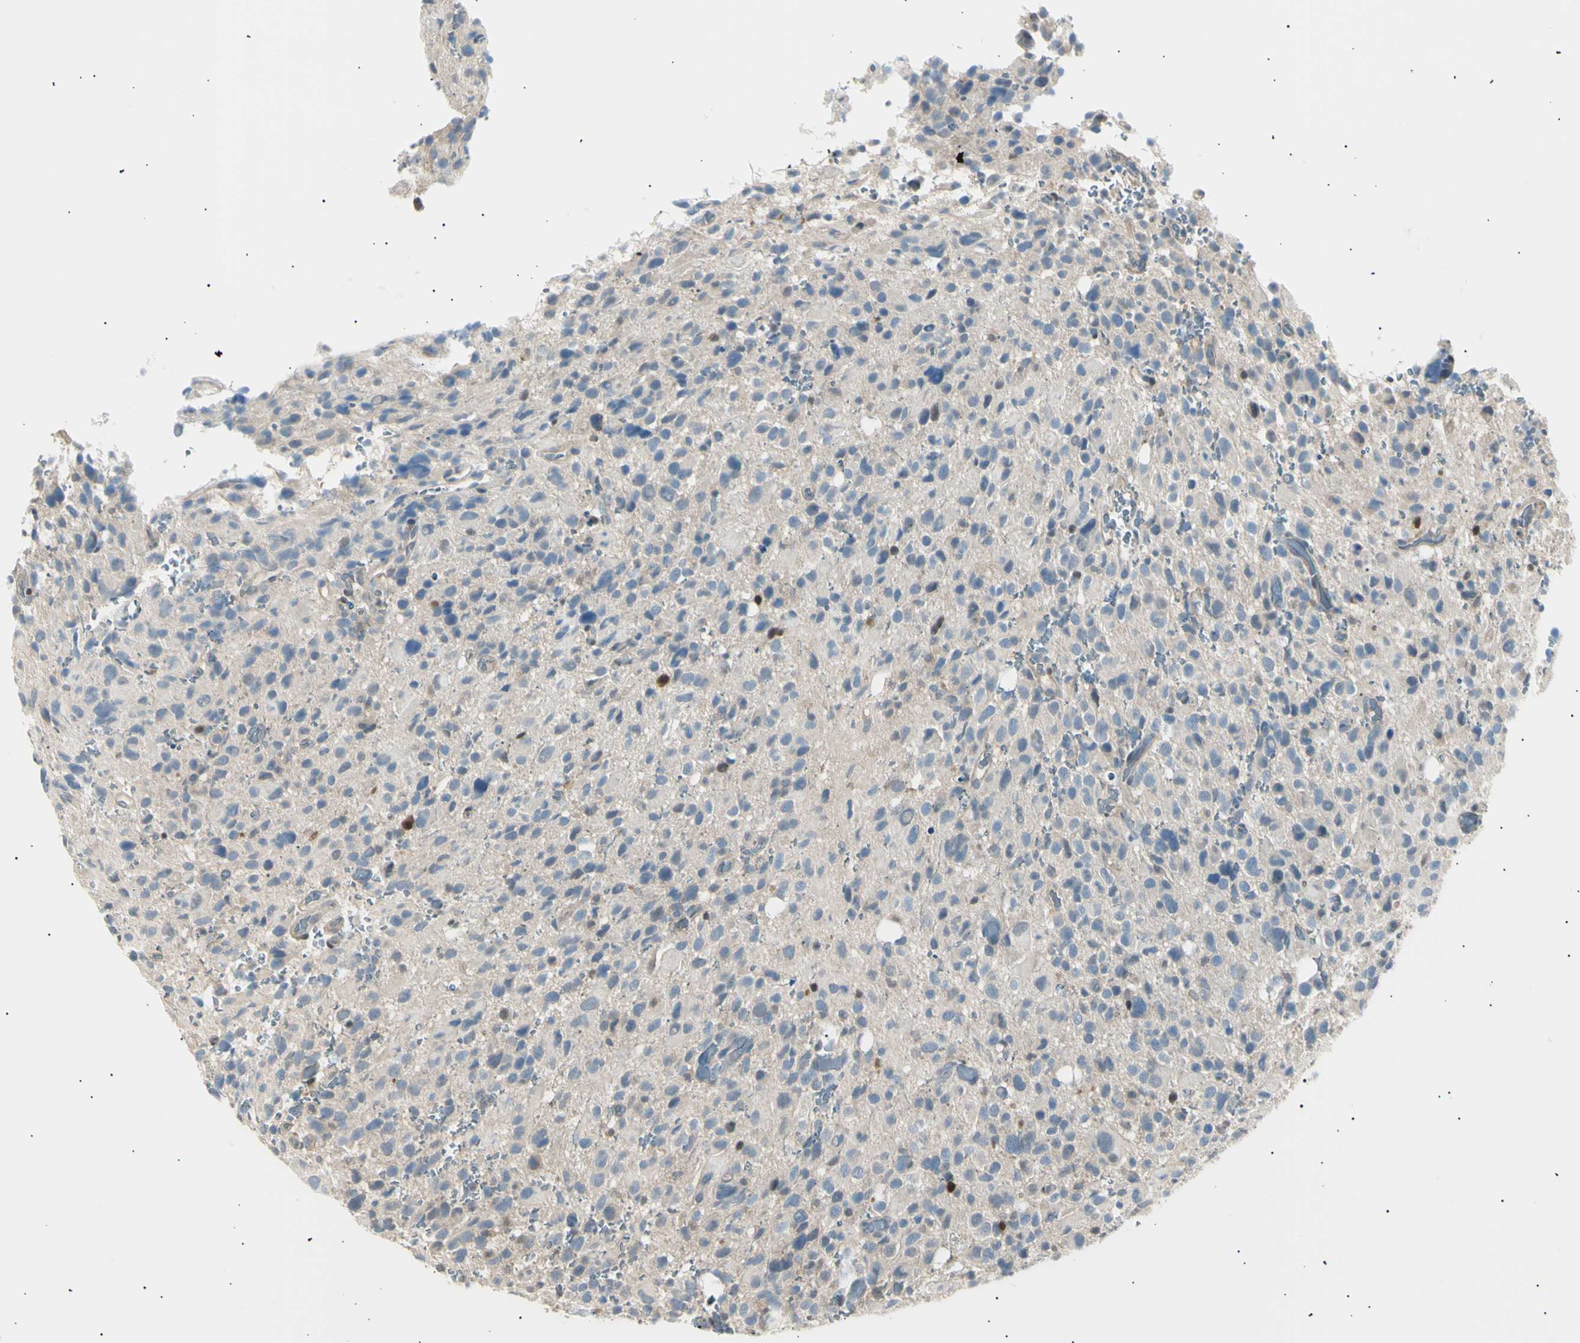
{"staining": {"intensity": "negative", "quantity": "none", "location": "none"}, "tissue": "glioma", "cell_type": "Tumor cells", "image_type": "cancer", "snomed": [{"axis": "morphology", "description": "Glioma, malignant, High grade"}, {"axis": "topography", "description": "Brain"}], "caption": "Immunohistochemical staining of malignant glioma (high-grade) shows no significant expression in tumor cells.", "gene": "LHPP", "patient": {"sex": "male", "age": 48}}